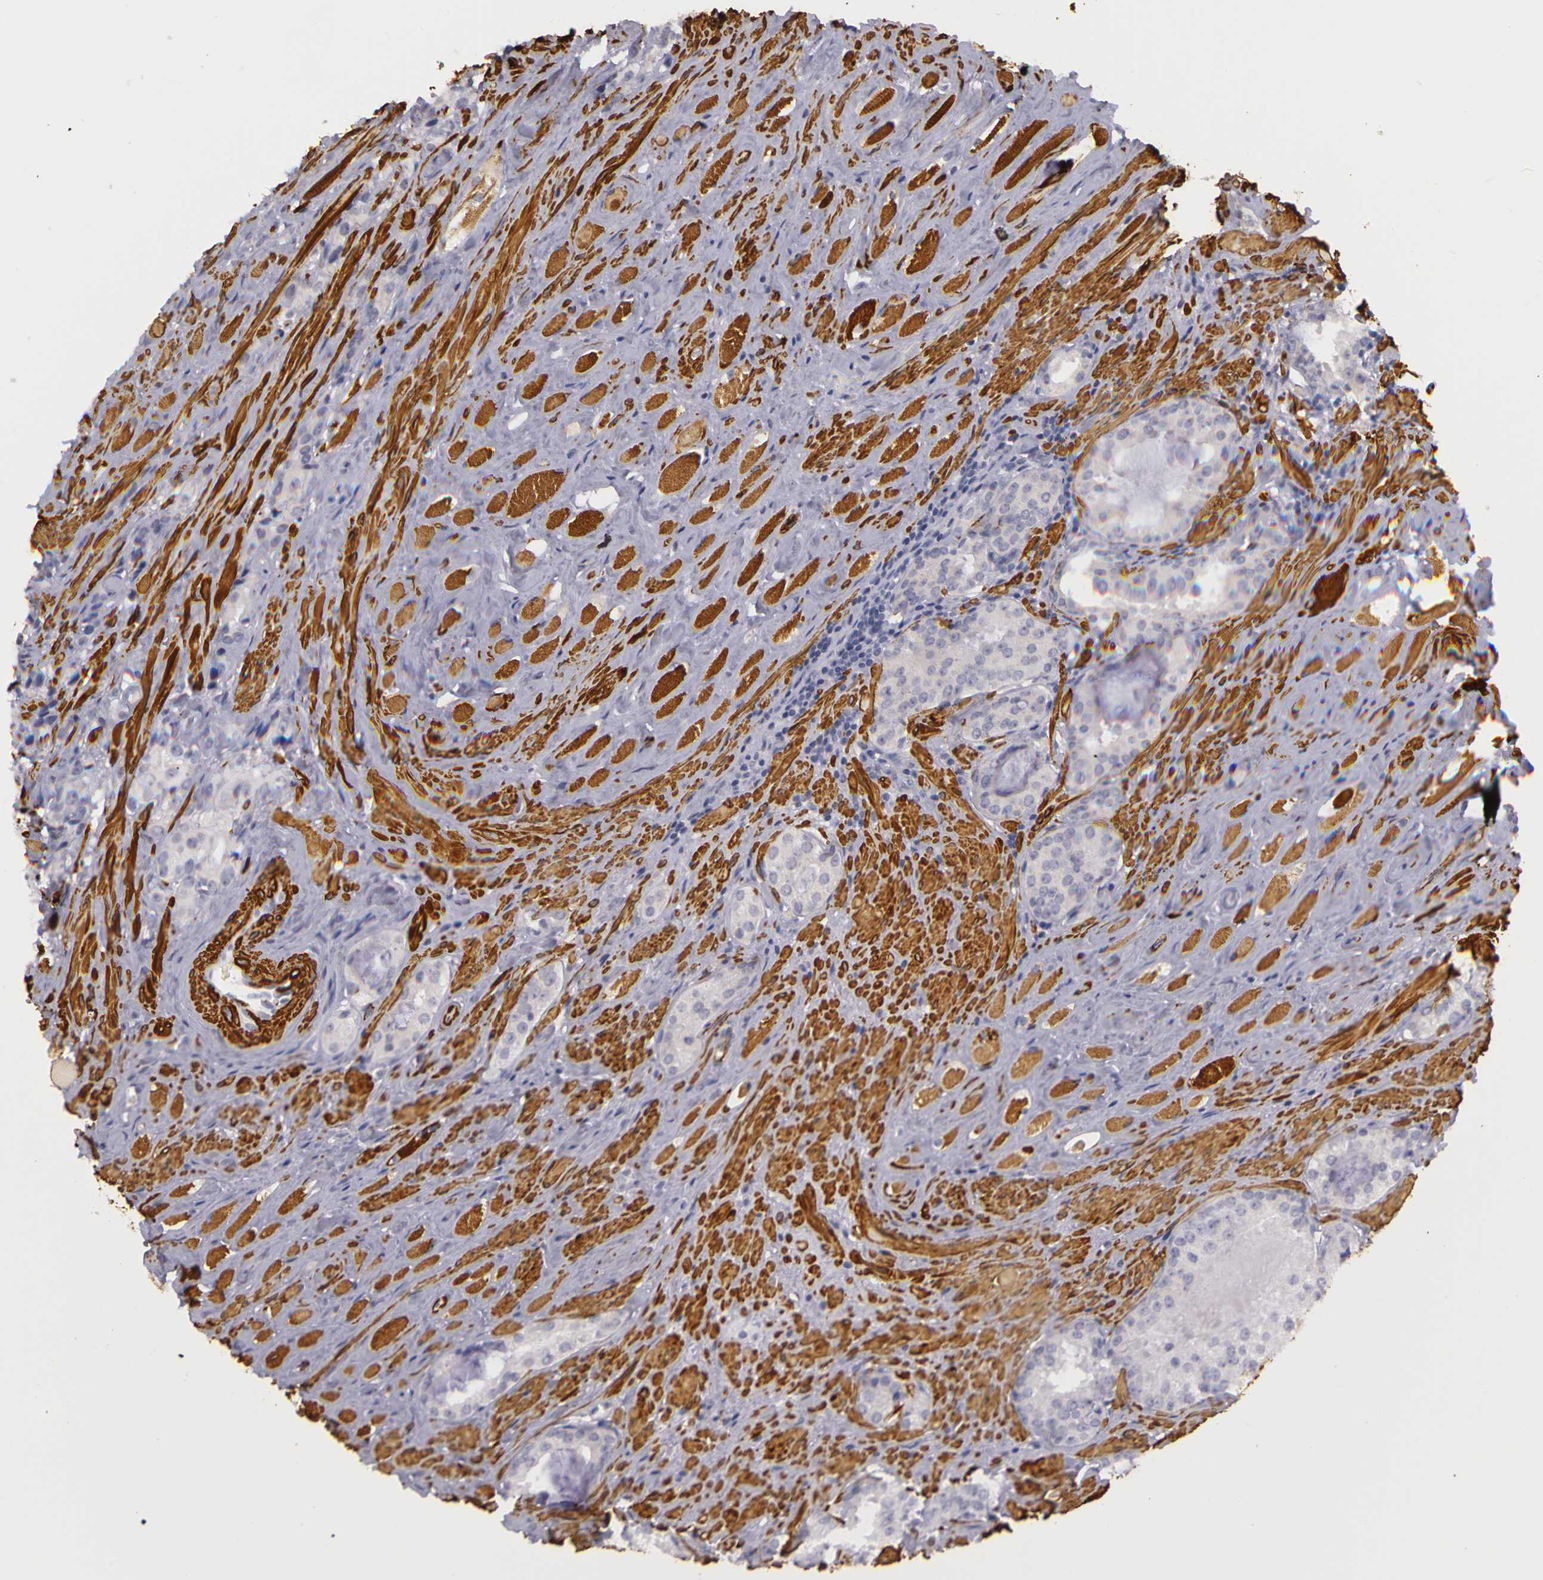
{"staining": {"intensity": "negative", "quantity": "none", "location": "none"}, "tissue": "prostate cancer", "cell_type": "Tumor cells", "image_type": "cancer", "snomed": [{"axis": "morphology", "description": "Adenocarcinoma, Medium grade"}, {"axis": "topography", "description": "Prostate"}], "caption": "The image exhibits no significant expression in tumor cells of adenocarcinoma (medium-grade) (prostate). (Stains: DAB IHC with hematoxylin counter stain, Microscopy: brightfield microscopy at high magnification).", "gene": "CNTN2", "patient": {"sex": "male", "age": 73}}